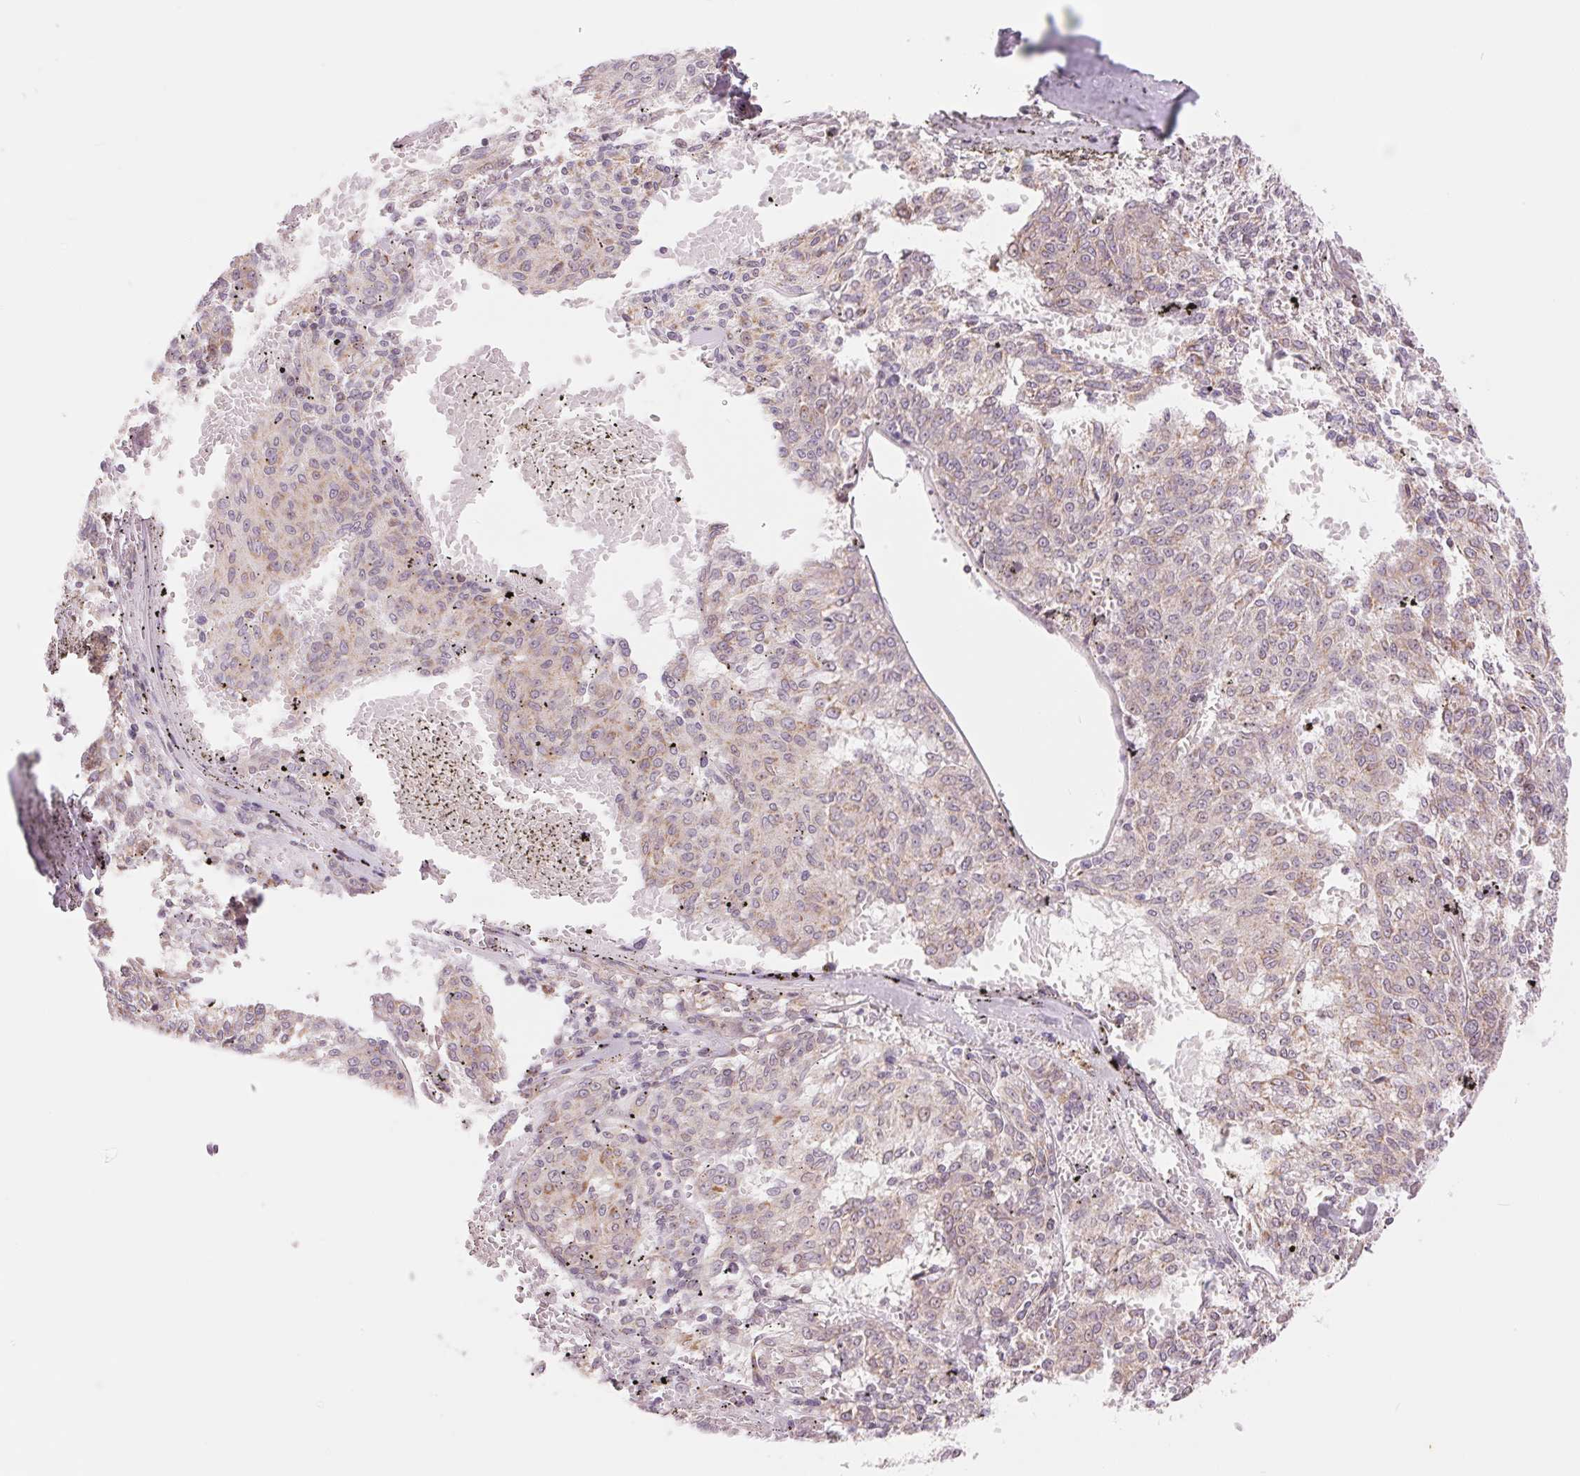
{"staining": {"intensity": "weak", "quantity": "<25%", "location": "cytoplasmic/membranous"}, "tissue": "melanoma", "cell_type": "Tumor cells", "image_type": "cancer", "snomed": [{"axis": "morphology", "description": "Malignant melanoma, NOS"}, {"axis": "topography", "description": "Skin"}], "caption": "A micrograph of malignant melanoma stained for a protein shows no brown staining in tumor cells. (DAB immunohistochemistry (IHC) with hematoxylin counter stain).", "gene": "ARHGAP32", "patient": {"sex": "female", "age": 72}}